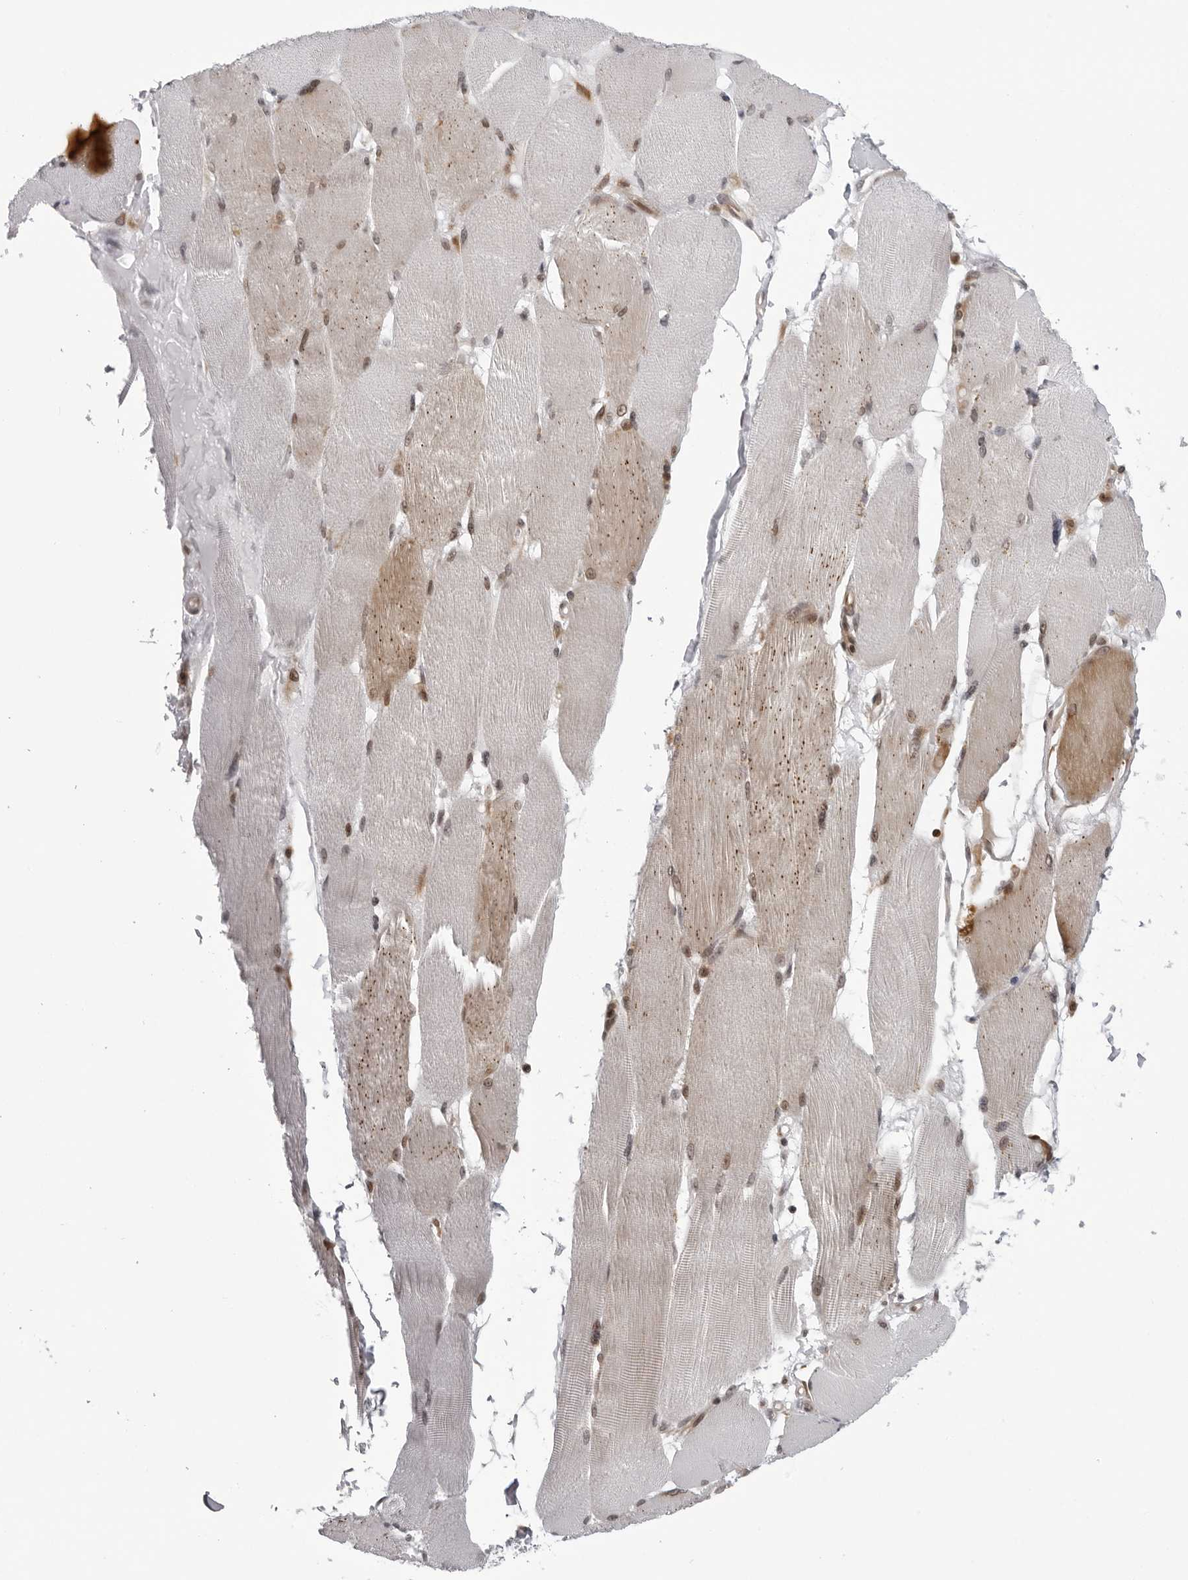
{"staining": {"intensity": "weak", "quantity": "<25%", "location": "cytoplasmic/membranous,nuclear"}, "tissue": "skeletal muscle", "cell_type": "Myocytes", "image_type": "normal", "snomed": [{"axis": "morphology", "description": "Normal tissue, NOS"}, {"axis": "topography", "description": "Skin"}, {"axis": "topography", "description": "Skeletal muscle"}], "caption": "The photomicrograph exhibits no staining of myocytes in unremarkable skeletal muscle.", "gene": "GCSAML", "patient": {"sex": "male", "age": 83}}